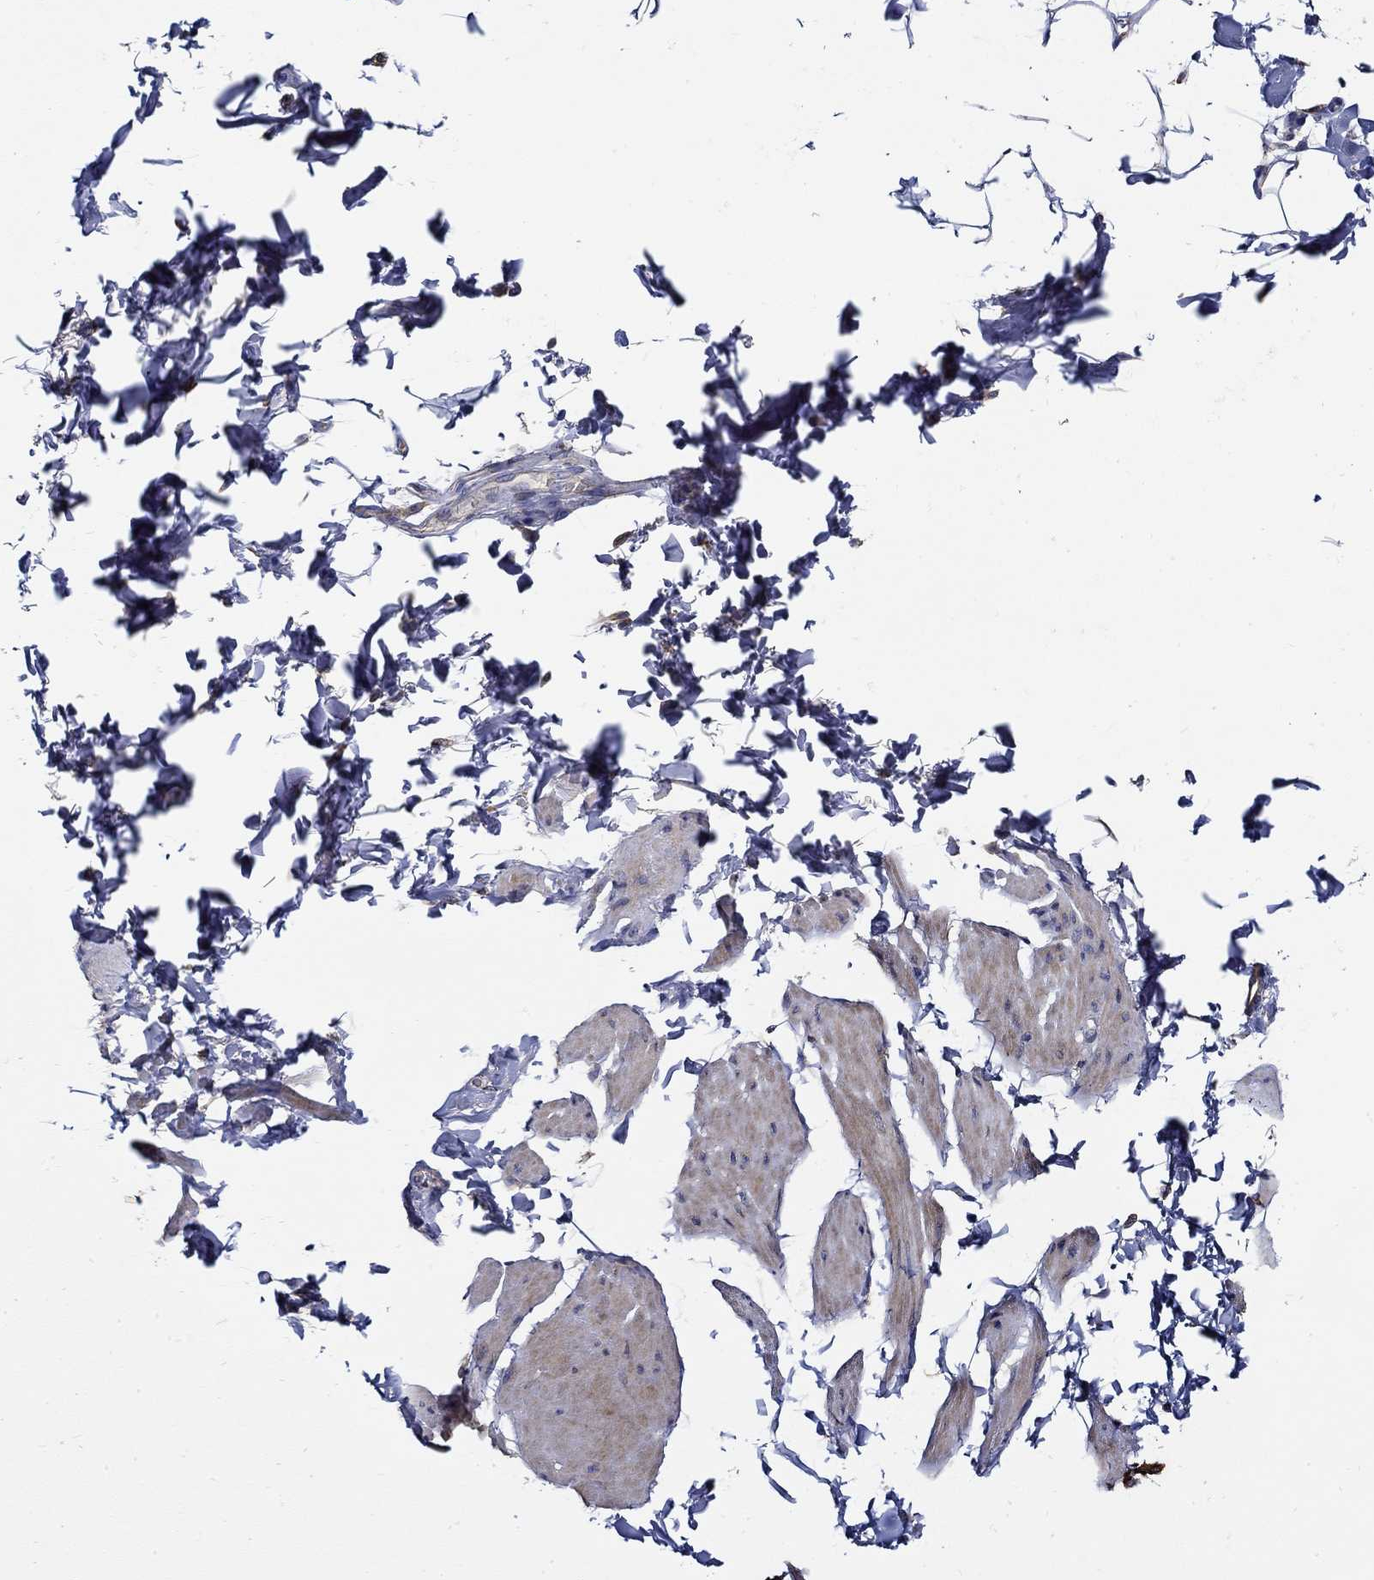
{"staining": {"intensity": "weak", "quantity": "<25%", "location": "cytoplasmic/membranous"}, "tissue": "smooth muscle", "cell_type": "Smooth muscle cells", "image_type": "normal", "snomed": [{"axis": "morphology", "description": "Normal tissue, NOS"}, {"axis": "topography", "description": "Adipose tissue"}, {"axis": "topography", "description": "Smooth muscle"}, {"axis": "topography", "description": "Peripheral nerve tissue"}], "caption": "Immunohistochemistry histopathology image of normal smooth muscle: smooth muscle stained with DAB shows no significant protein staining in smooth muscle cells.", "gene": "EMILIN3", "patient": {"sex": "male", "age": 83}}